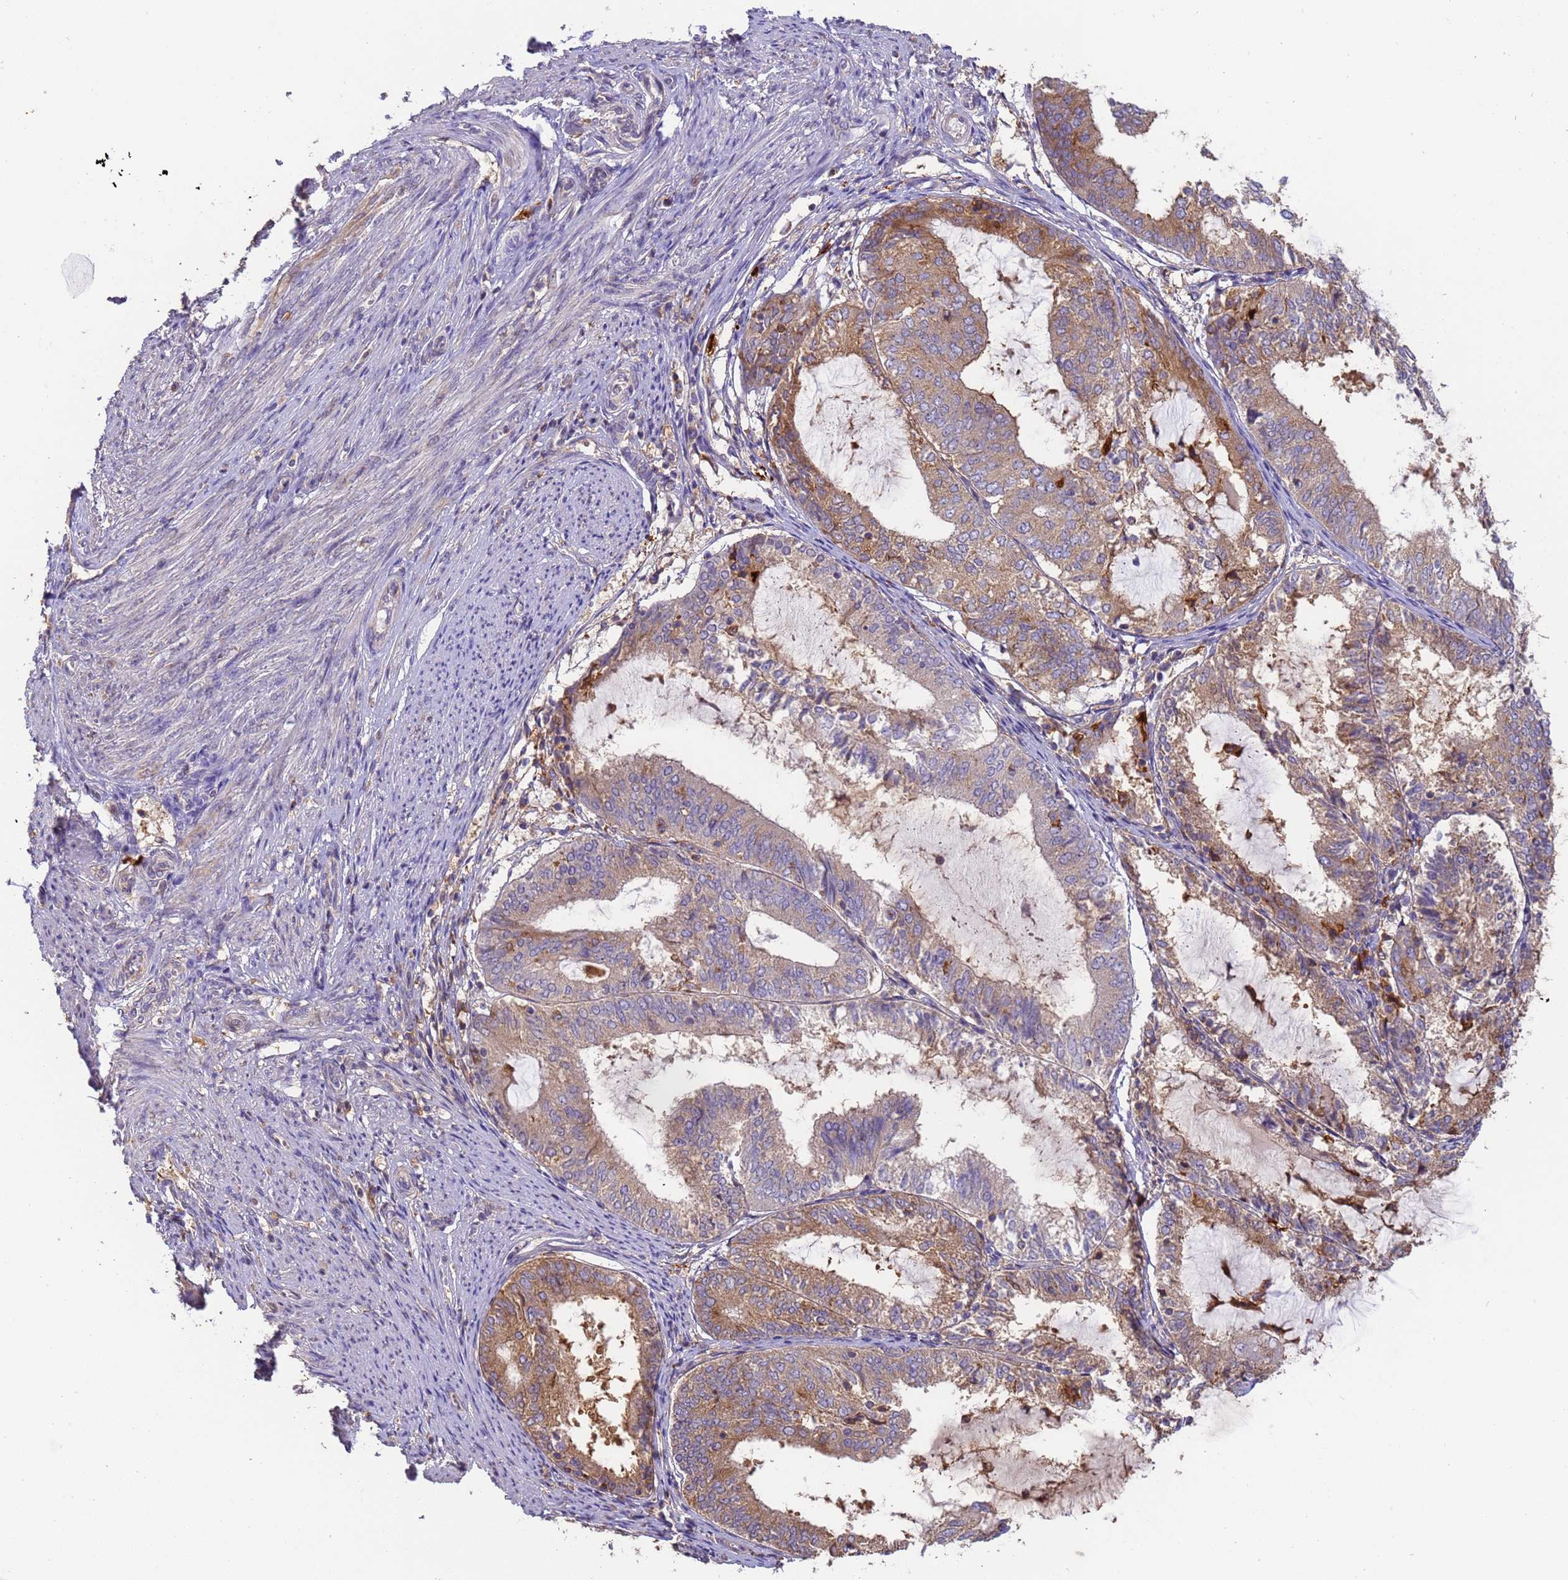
{"staining": {"intensity": "moderate", "quantity": ">75%", "location": "cytoplasmic/membranous"}, "tissue": "endometrial cancer", "cell_type": "Tumor cells", "image_type": "cancer", "snomed": [{"axis": "morphology", "description": "Adenocarcinoma, NOS"}, {"axis": "topography", "description": "Endometrium"}], "caption": "This is an image of immunohistochemistry staining of endometrial adenocarcinoma, which shows moderate expression in the cytoplasmic/membranous of tumor cells.", "gene": "M6PR", "patient": {"sex": "female", "age": 81}}